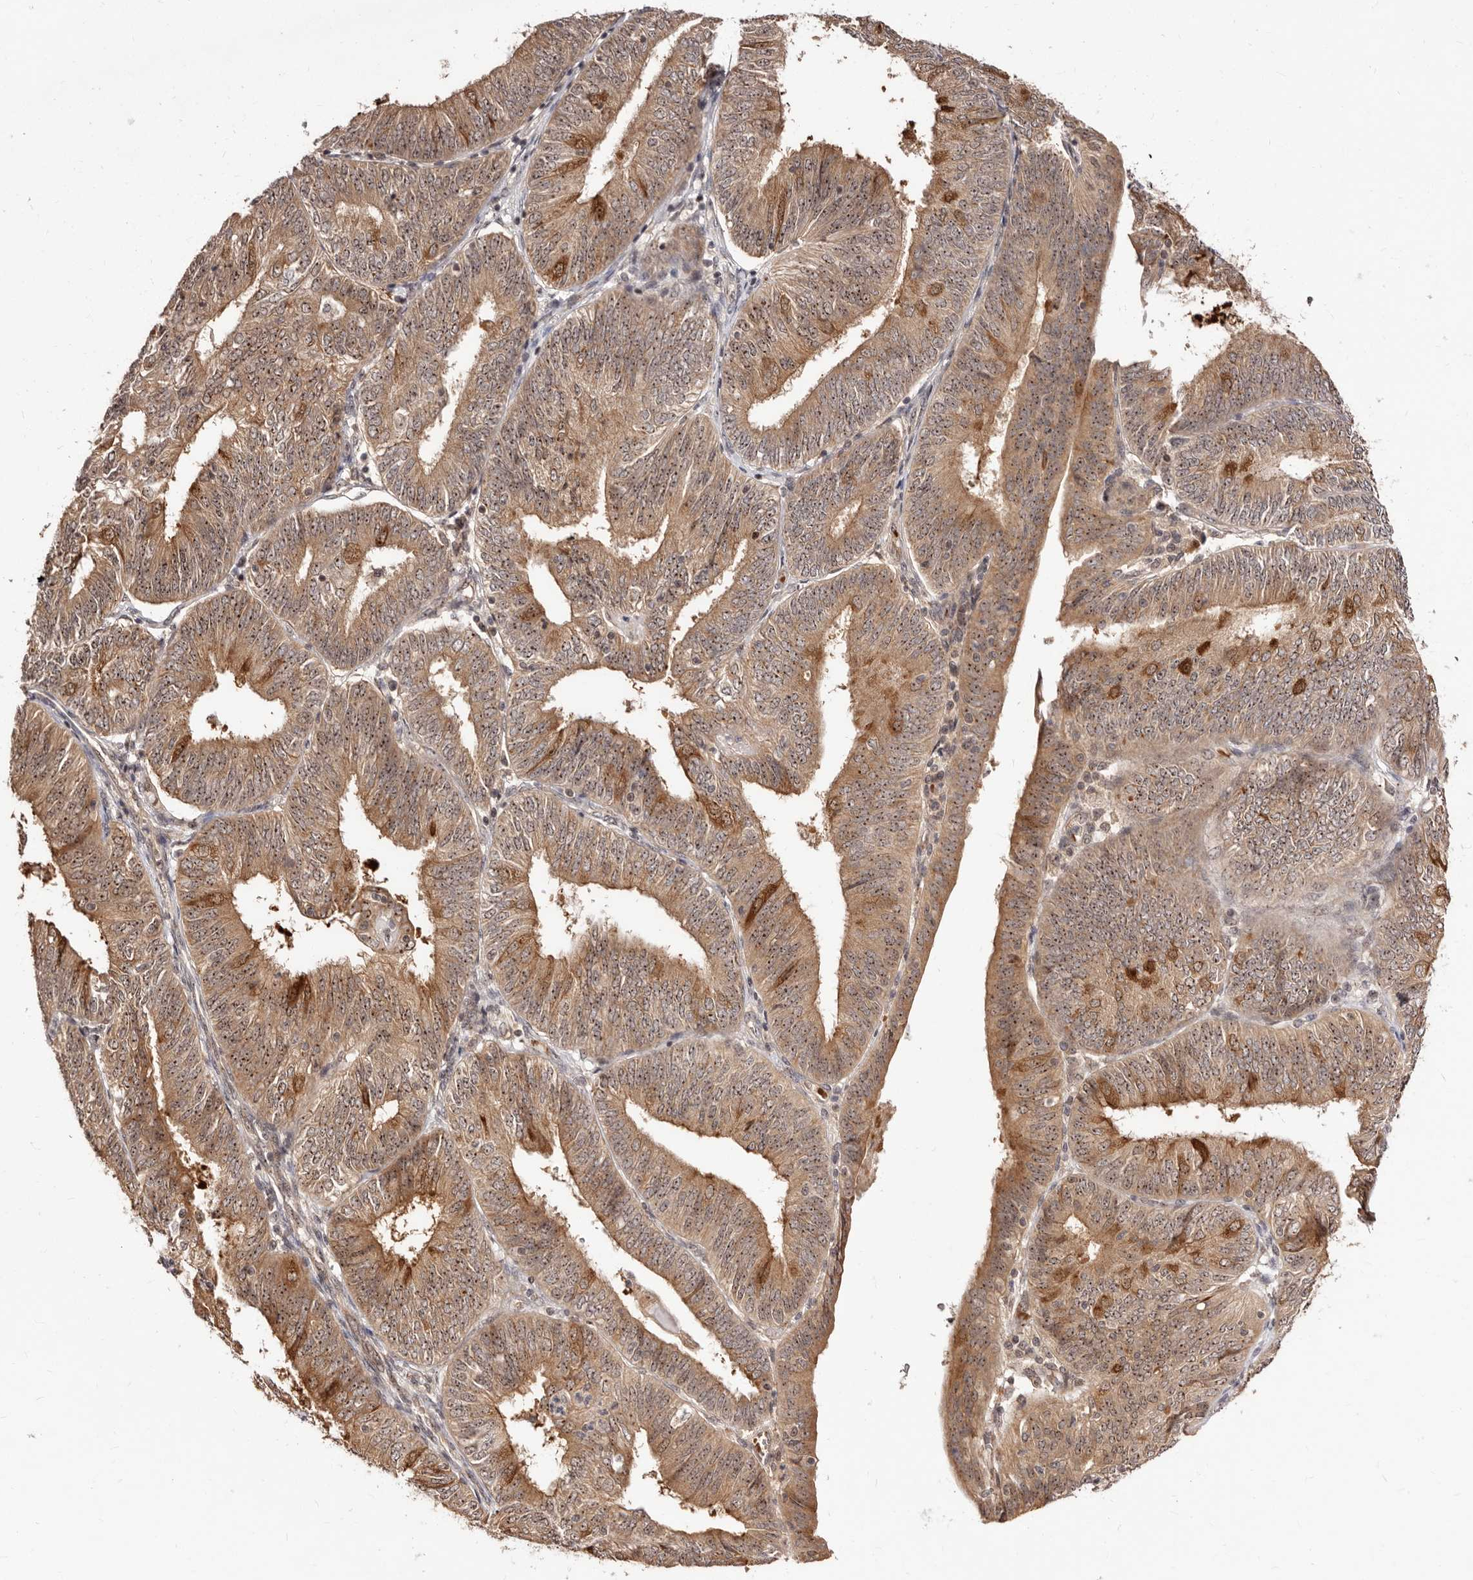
{"staining": {"intensity": "moderate", "quantity": ">75%", "location": "cytoplasmic/membranous,nuclear"}, "tissue": "endometrial cancer", "cell_type": "Tumor cells", "image_type": "cancer", "snomed": [{"axis": "morphology", "description": "Adenocarcinoma, NOS"}, {"axis": "topography", "description": "Endometrium"}], "caption": "Endometrial cancer (adenocarcinoma) stained with immunohistochemistry (IHC) exhibits moderate cytoplasmic/membranous and nuclear expression in approximately >75% of tumor cells. The staining was performed using DAB to visualize the protein expression in brown, while the nuclei were stained in blue with hematoxylin (Magnification: 20x).", "gene": "APOL6", "patient": {"sex": "female", "age": 58}}